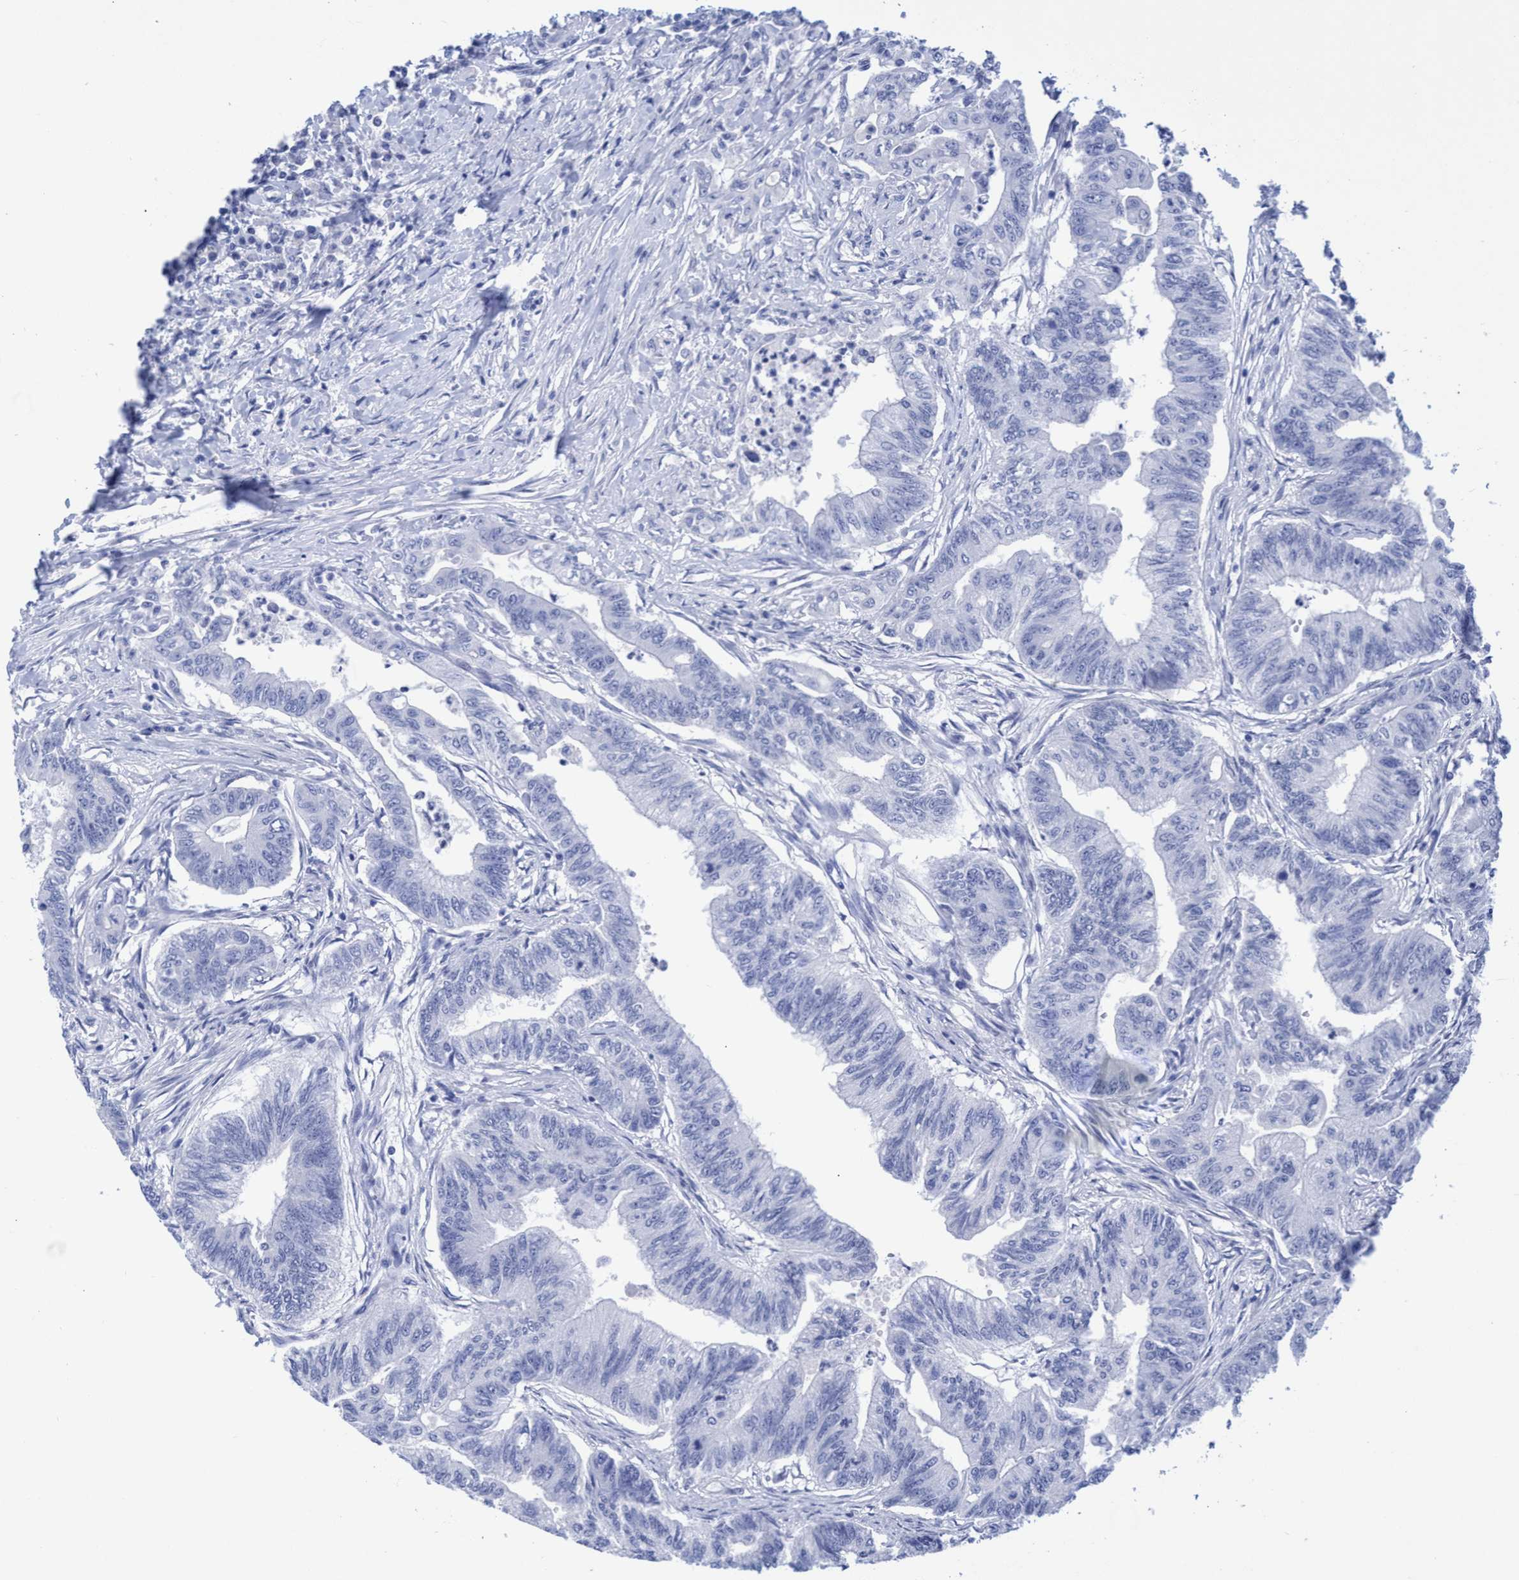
{"staining": {"intensity": "negative", "quantity": "none", "location": "none"}, "tissue": "colorectal cancer", "cell_type": "Tumor cells", "image_type": "cancer", "snomed": [{"axis": "morphology", "description": "Adenoma, NOS"}, {"axis": "morphology", "description": "Adenocarcinoma, NOS"}, {"axis": "topography", "description": "Colon"}], "caption": "IHC of colorectal cancer (adenocarcinoma) demonstrates no staining in tumor cells.", "gene": "INSL6", "patient": {"sex": "male", "age": 79}}